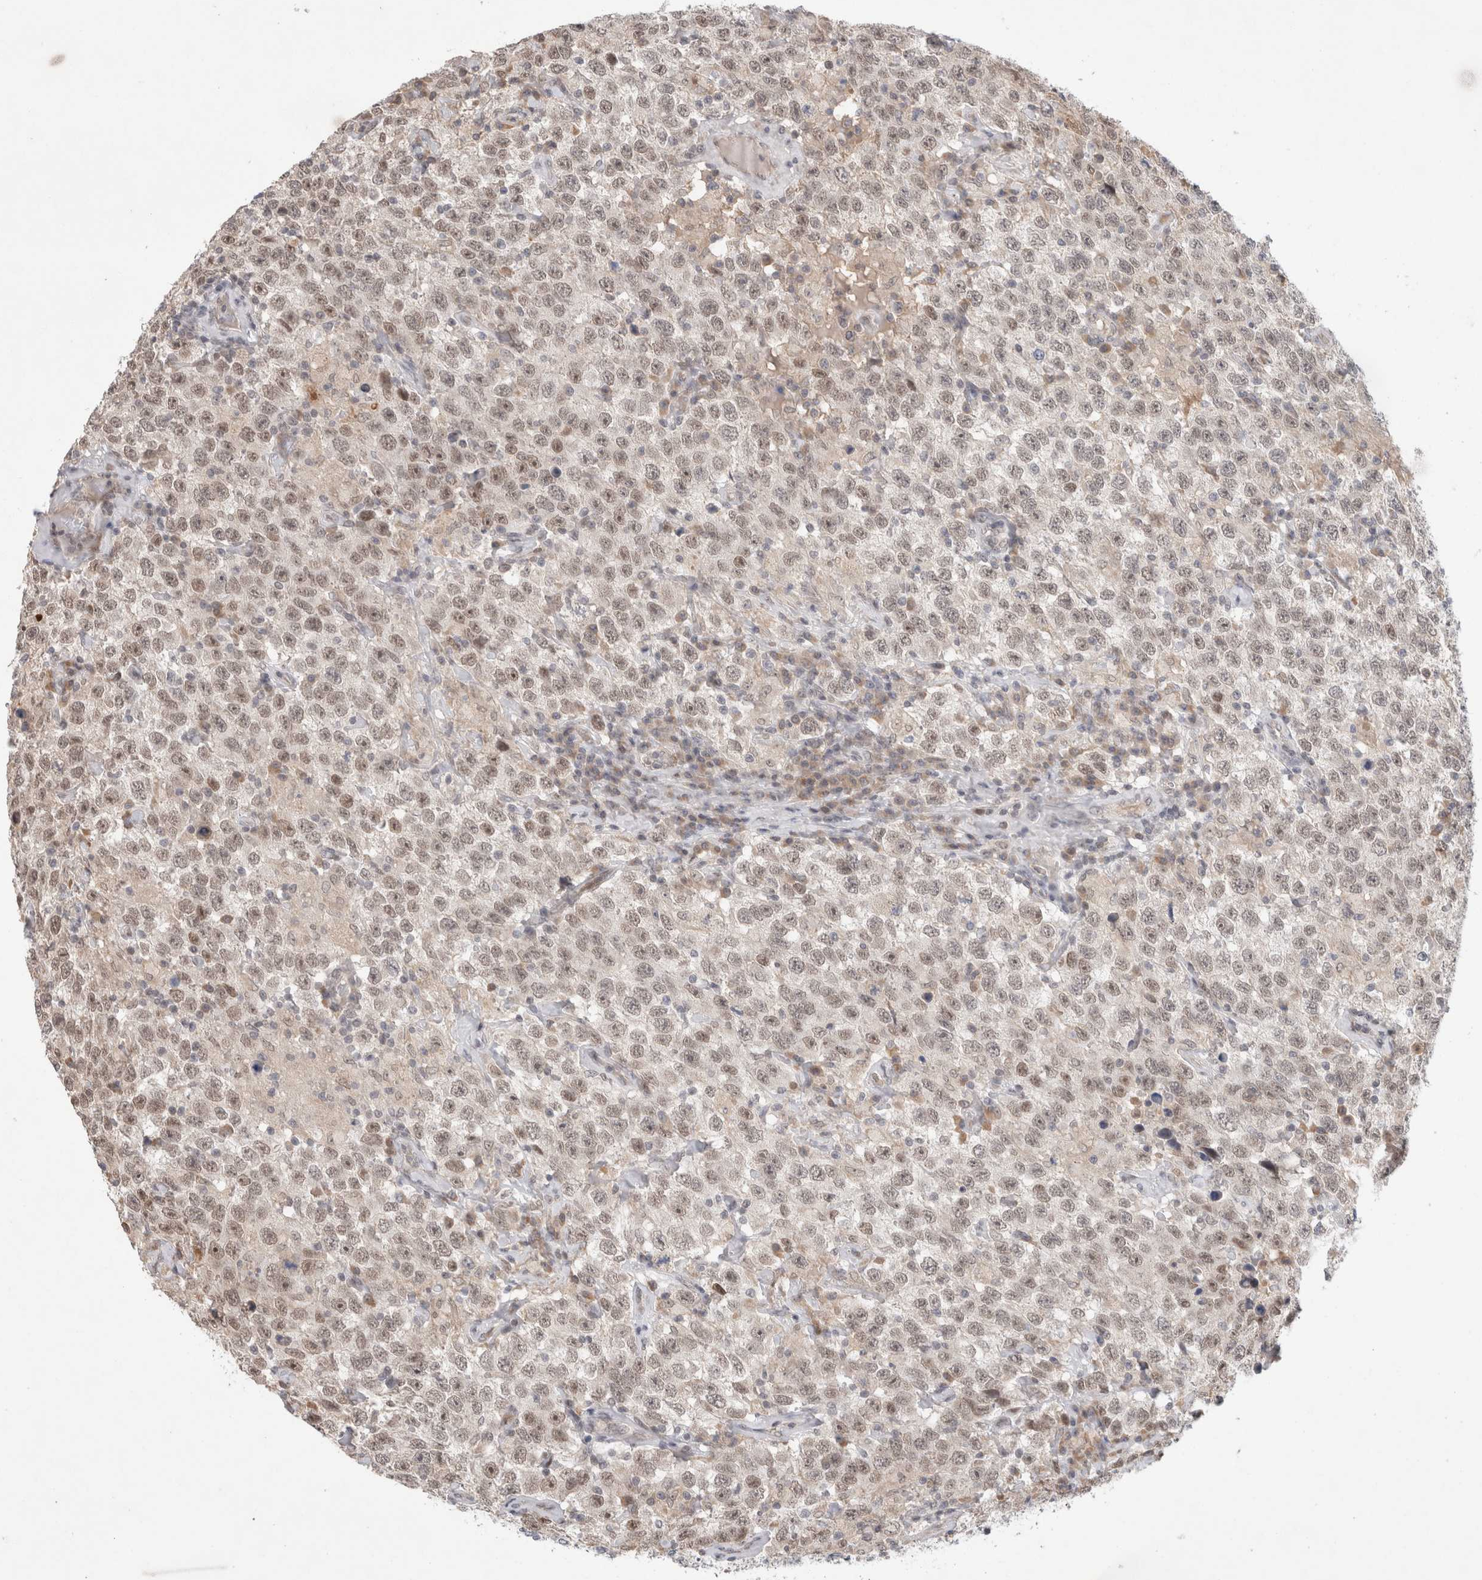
{"staining": {"intensity": "weak", "quantity": ">75%", "location": "nuclear"}, "tissue": "testis cancer", "cell_type": "Tumor cells", "image_type": "cancer", "snomed": [{"axis": "morphology", "description": "Seminoma, NOS"}, {"axis": "topography", "description": "Testis"}], "caption": "This image displays immunohistochemistry staining of human testis cancer (seminoma), with low weak nuclear positivity in about >75% of tumor cells.", "gene": "SYDE2", "patient": {"sex": "male", "age": 41}}